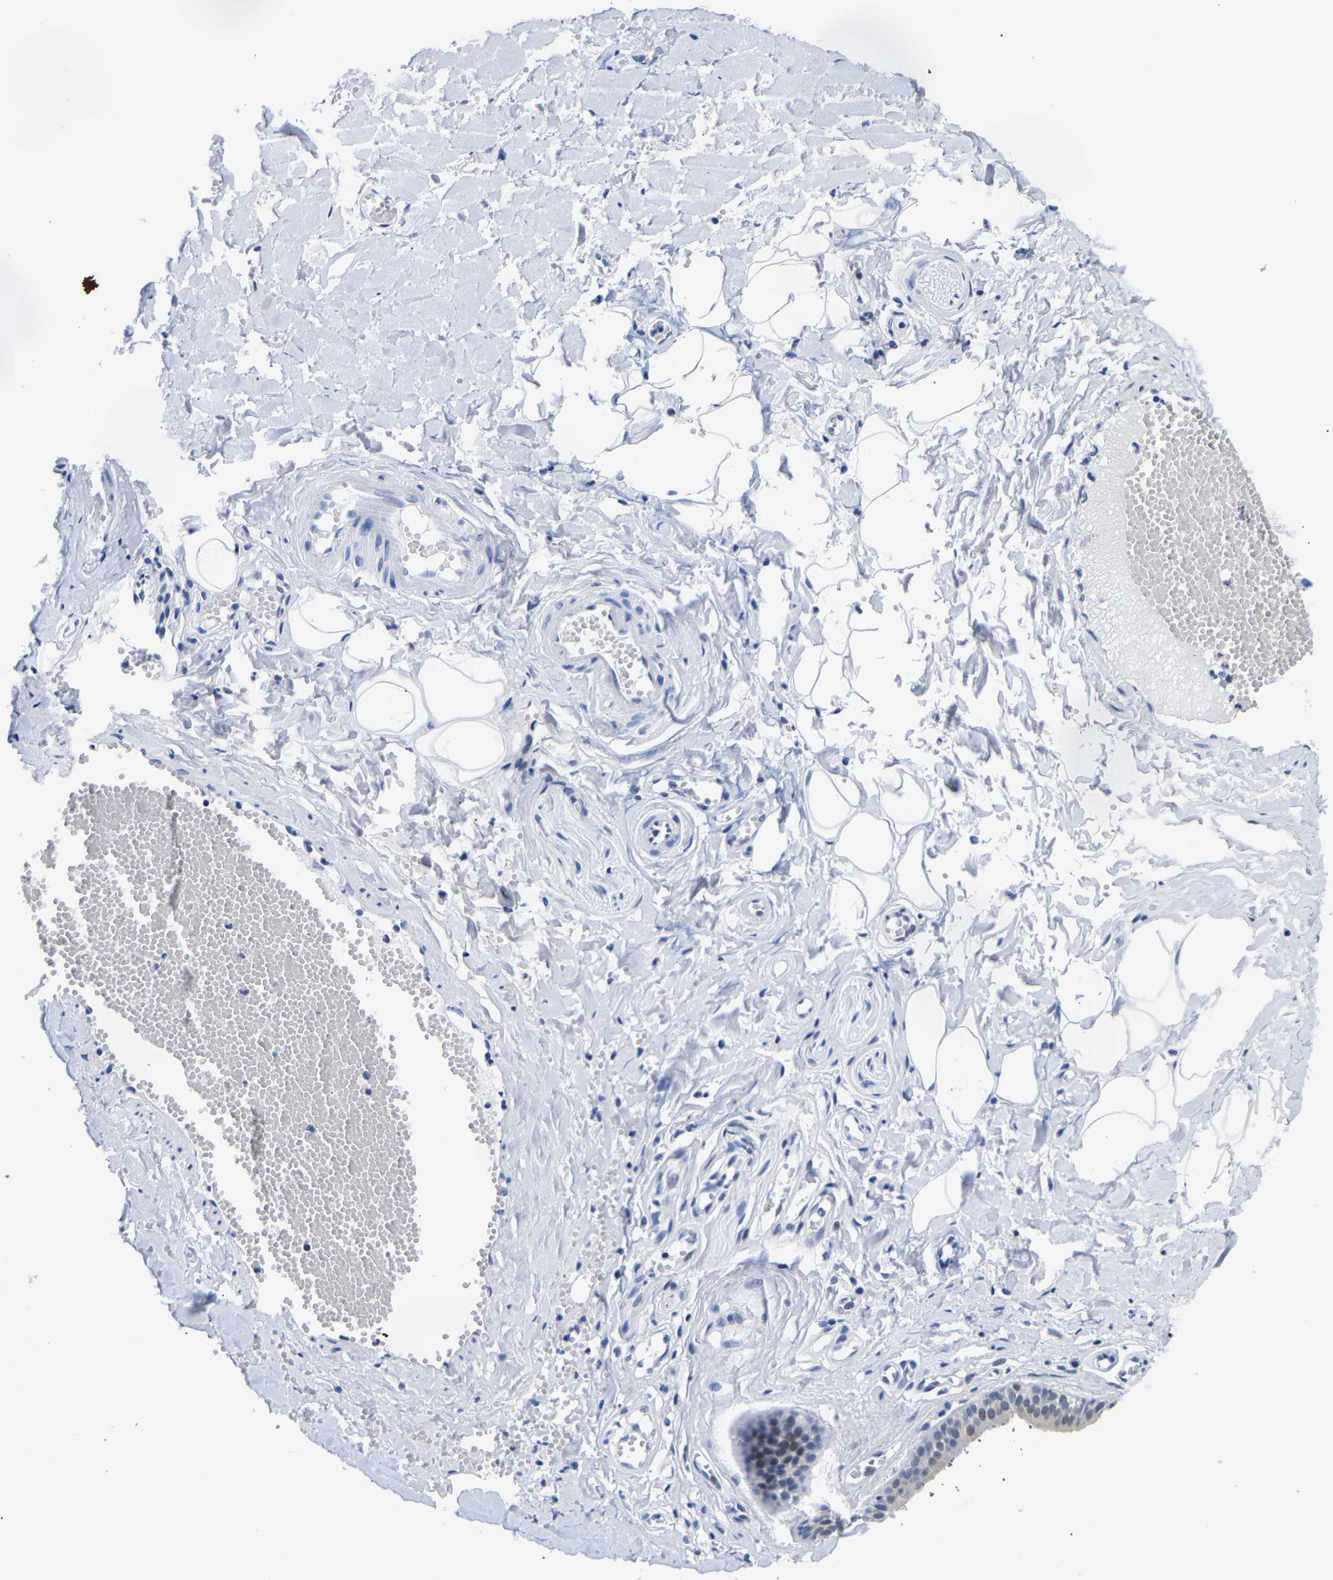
{"staining": {"intensity": "moderate", "quantity": "<25%", "location": "nuclear"}, "tissue": "salivary gland", "cell_type": "Glandular cells", "image_type": "normal", "snomed": [{"axis": "morphology", "description": "Normal tissue, NOS"}, {"axis": "topography", "description": "Salivary gland"}], "caption": "Immunohistochemistry image of normal salivary gland stained for a protein (brown), which shows low levels of moderate nuclear expression in approximately <25% of glandular cells.", "gene": "PTRHD1", "patient": {"sex": "male", "age": 62}}